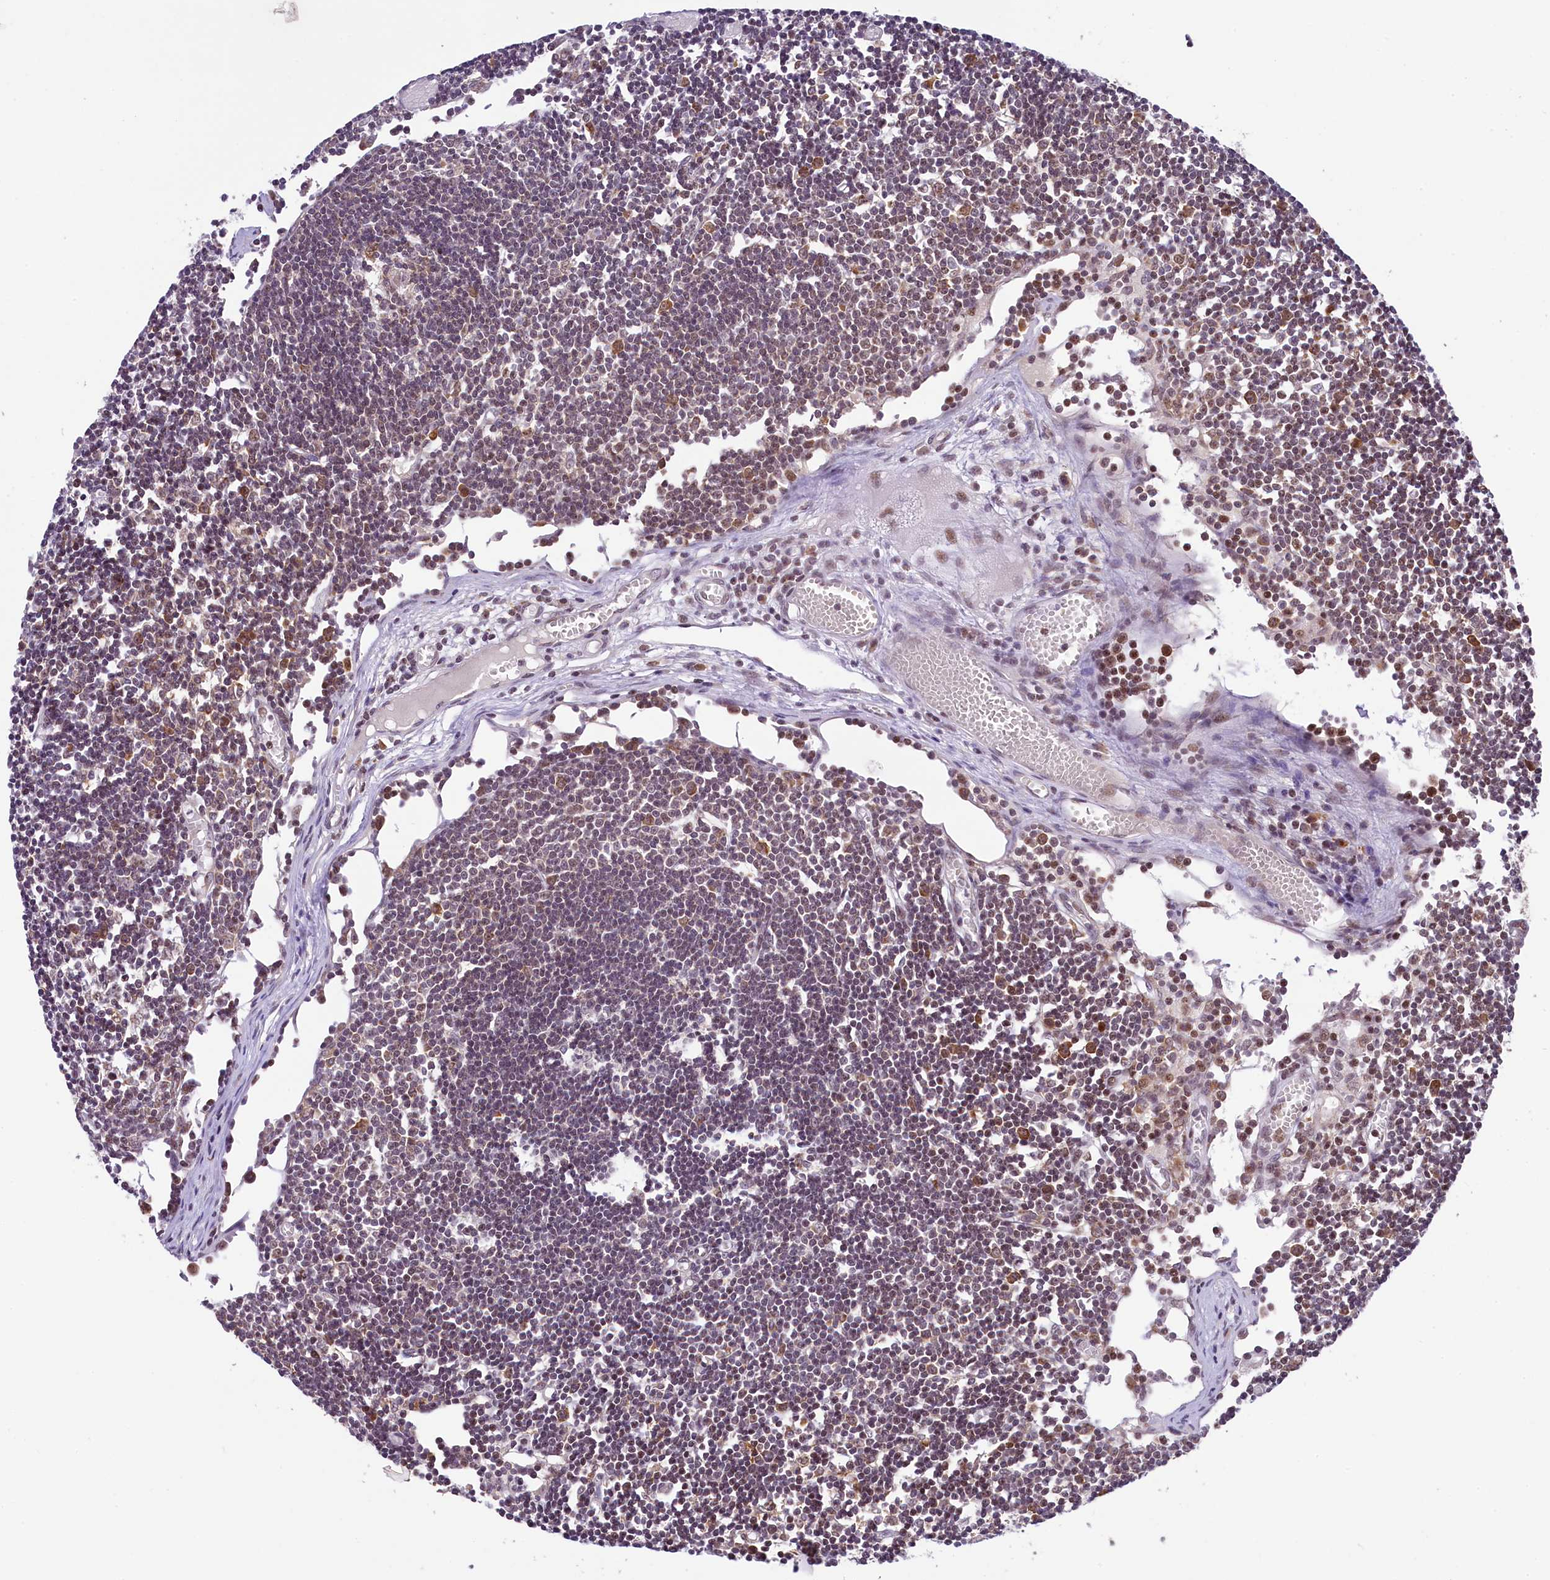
{"staining": {"intensity": "negative", "quantity": "none", "location": "none"}, "tissue": "lymph node", "cell_type": "Germinal center cells", "image_type": "normal", "snomed": [{"axis": "morphology", "description": "Normal tissue, NOS"}, {"axis": "topography", "description": "Lymph node"}], "caption": "A histopathology image of human lymph node is negative for staining in germinal center cells. (DAB (3,3'-diaminobenzidine) immunohistochemistry (IHC), high magnification).", "gene": "RBBP8", "patient": {"sex": "female", "age": 11}}